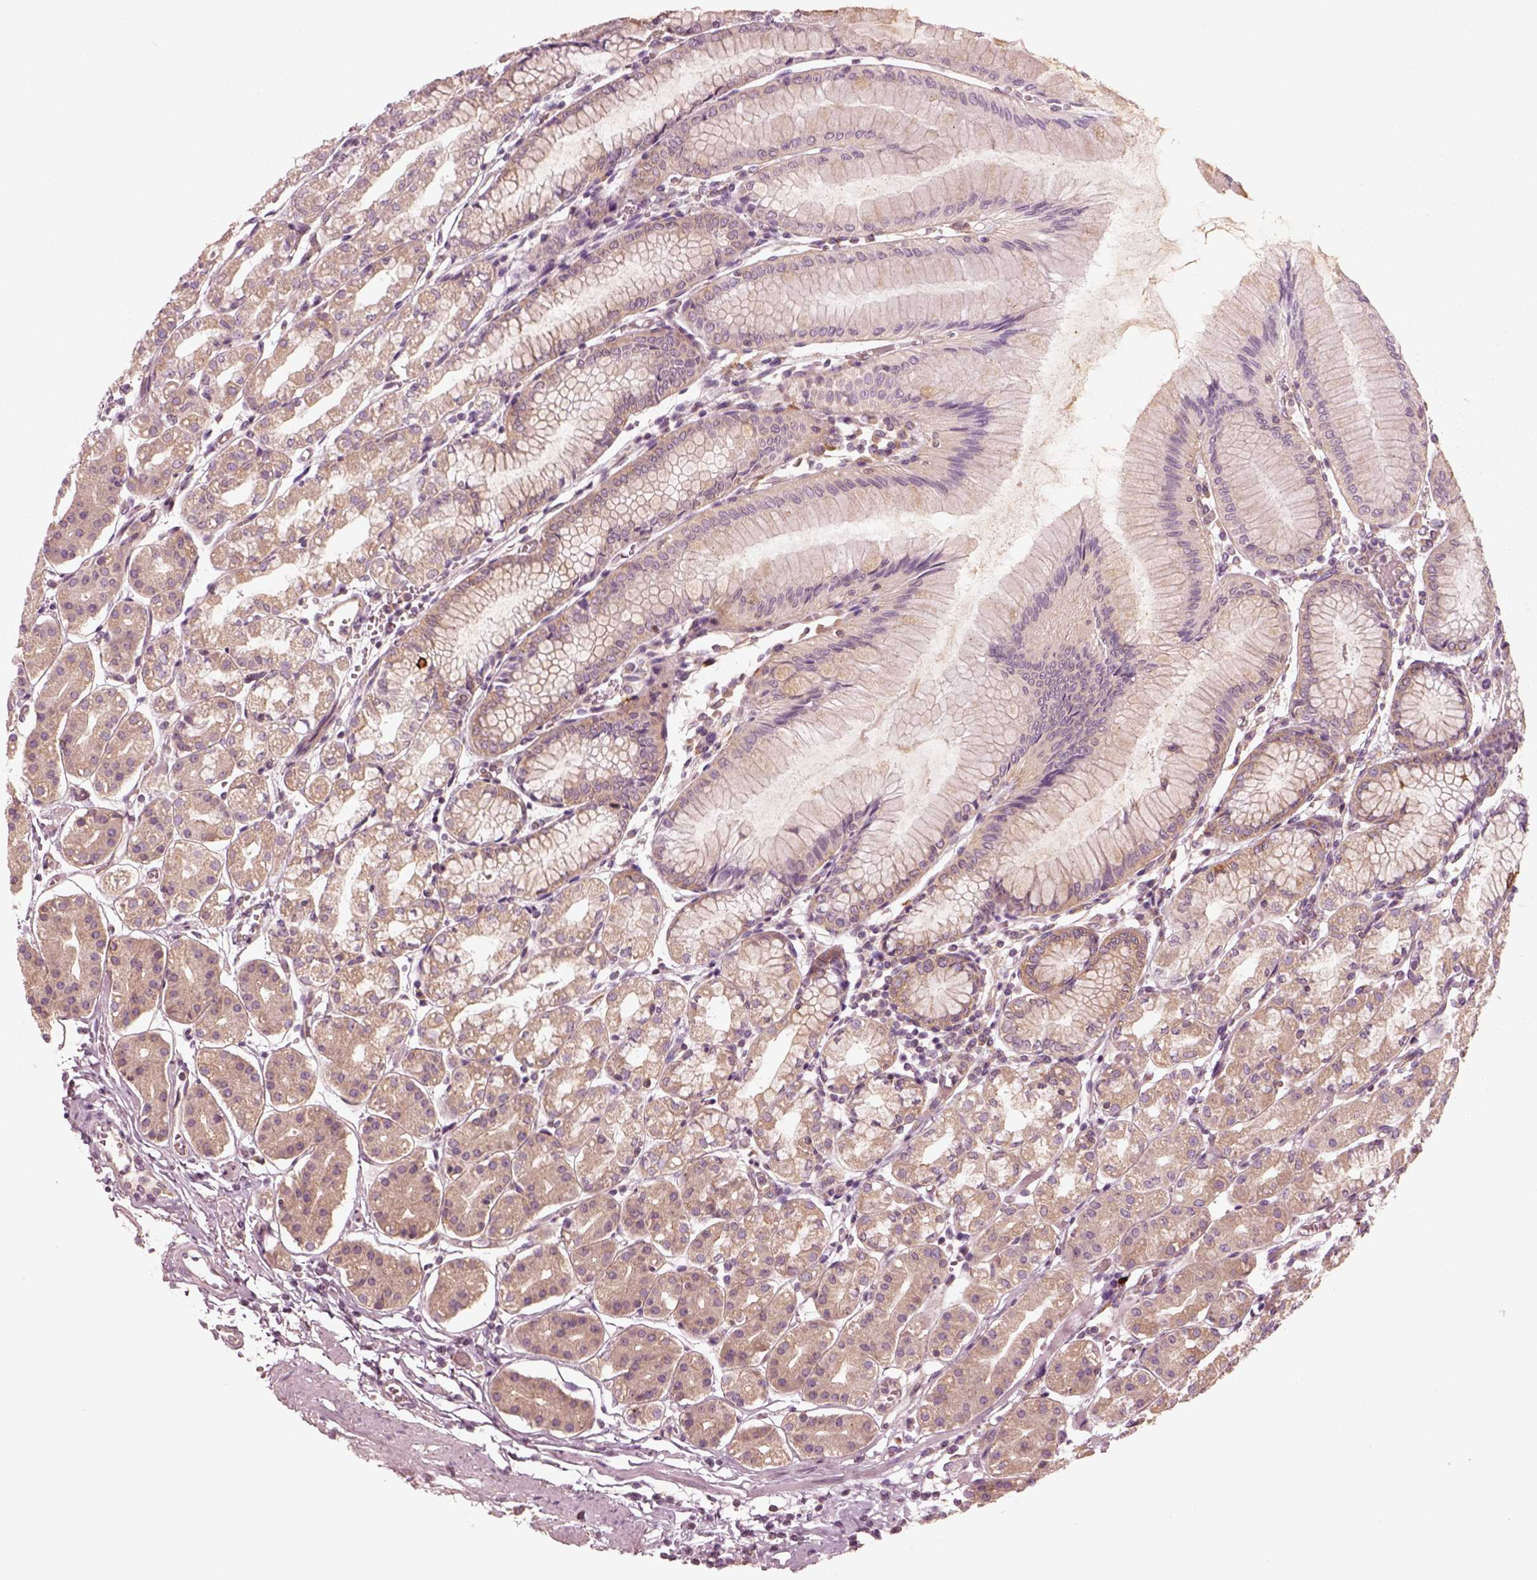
{"staining": {"intensity": "moderate", "quantity": ">75%", "location": "cytoplasmic/membranous"}, "tissue": "stomach", "cell_type": "Glandular cells", "image_type": "normal", "snomed": [{"axis": "morphology", "description": "Normal tissue, NOS"}, {"axis": "topography", "description": "Skeletal muscle"}, {"axis": "topography", "description": "Stomach"}], "caption": "Protein analysis of unremarkable stomach demonstrates moderate cytoplasmic/membranous positivity in about >75% of glandular cells.", "gene": "CNOT2", "patient": {"sex": "female", "age": 57}}